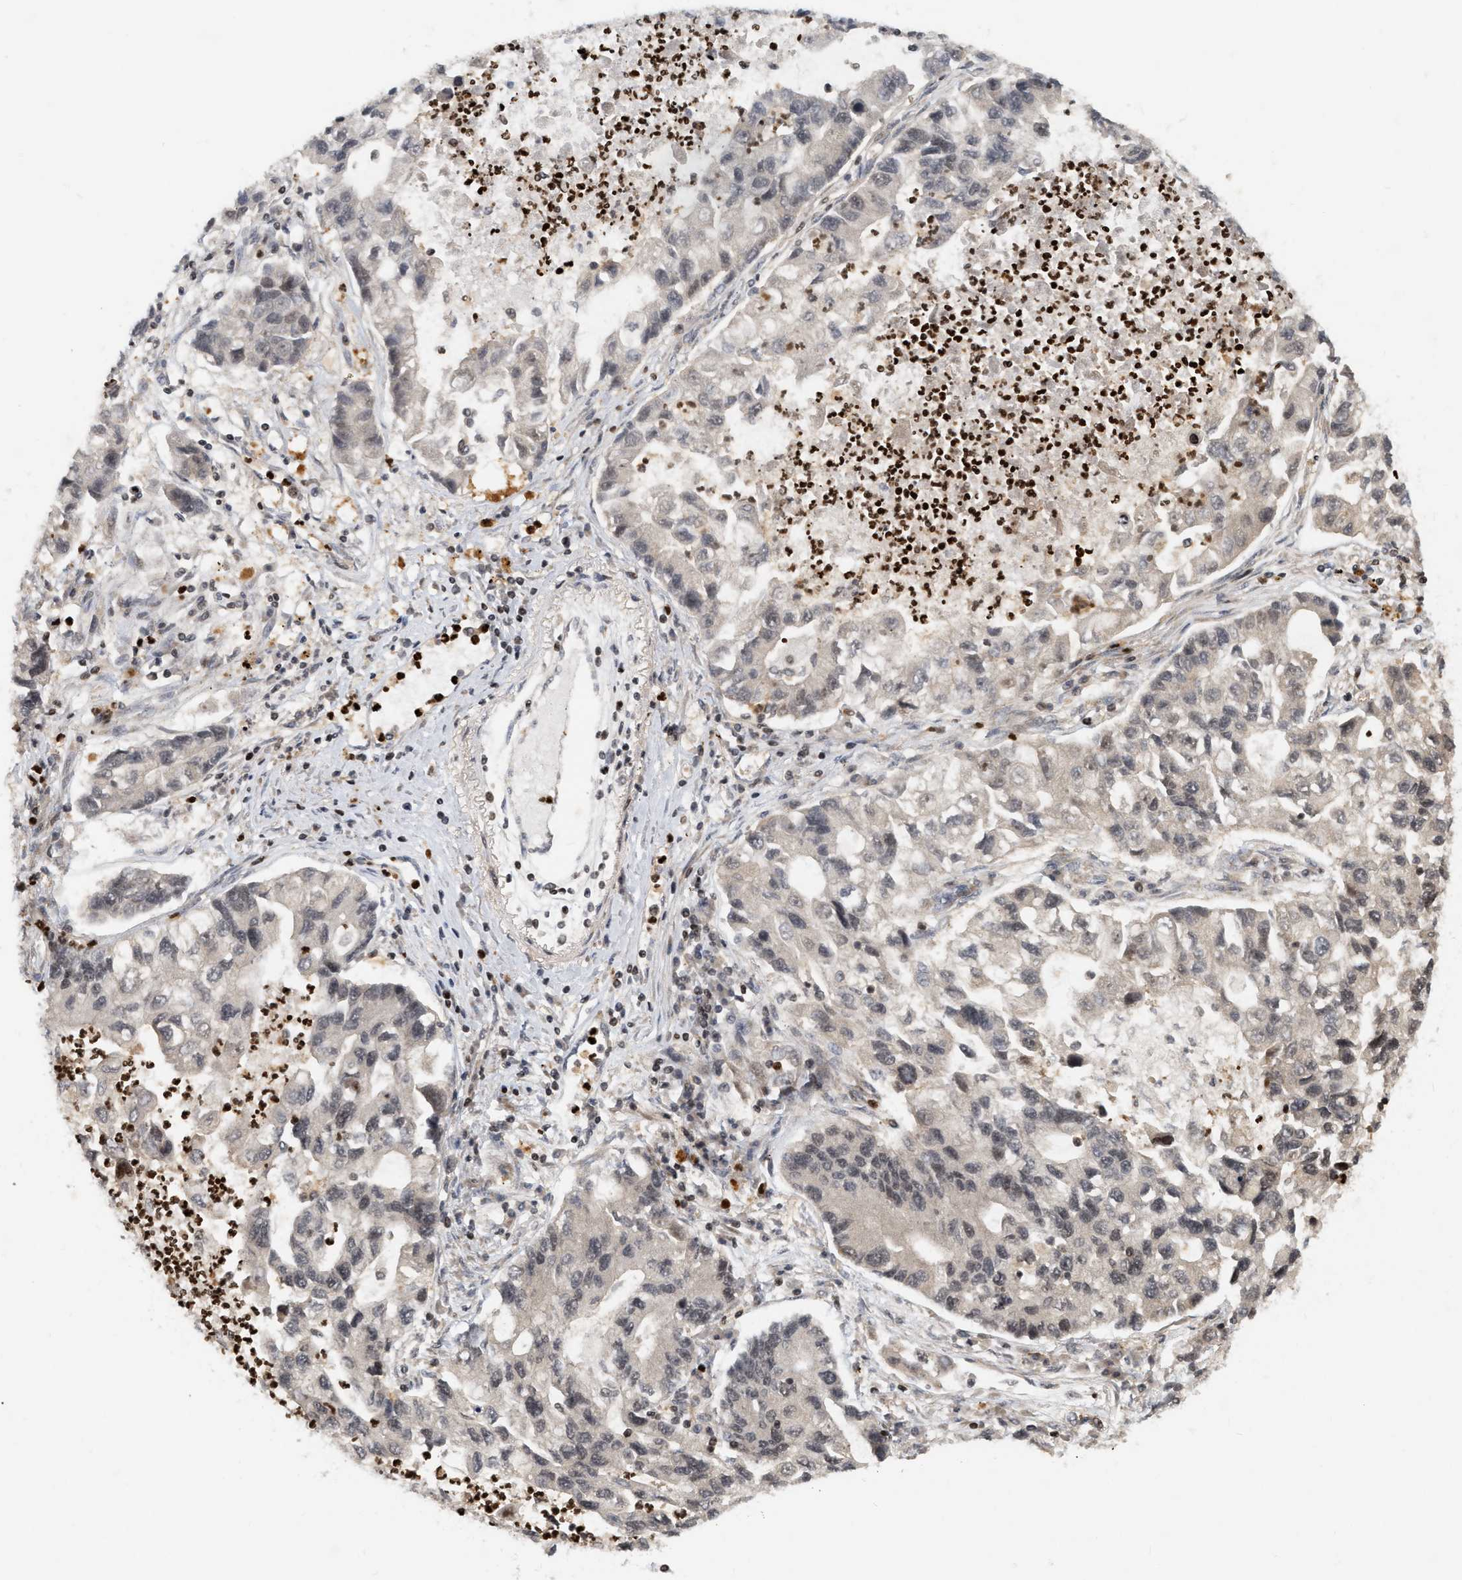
{"staining": {"intensity": "negative", "quantity": "none", "location": "none"}, "tissue": "lung cancer", "cell_type": "Tumor cells", "image_type": "cancer", "snomed": [{"axis": "morphology", "description": "Adenocarcinoma, NOS"}, {"axis": "topography", "description": "Lung"}], "caption": "Tumor cells are negative for brown protein staining in lung adenocarcinoma. (Stains: DAB (3,3'-diaminobenzidine) immunohistochemistry (IHC) with hematoxylin counter stain, Microscopy: brightfield microscopy at high magnification).", "gene": "NFE2L2", "patient": {"sex": "female", "age": 51}}